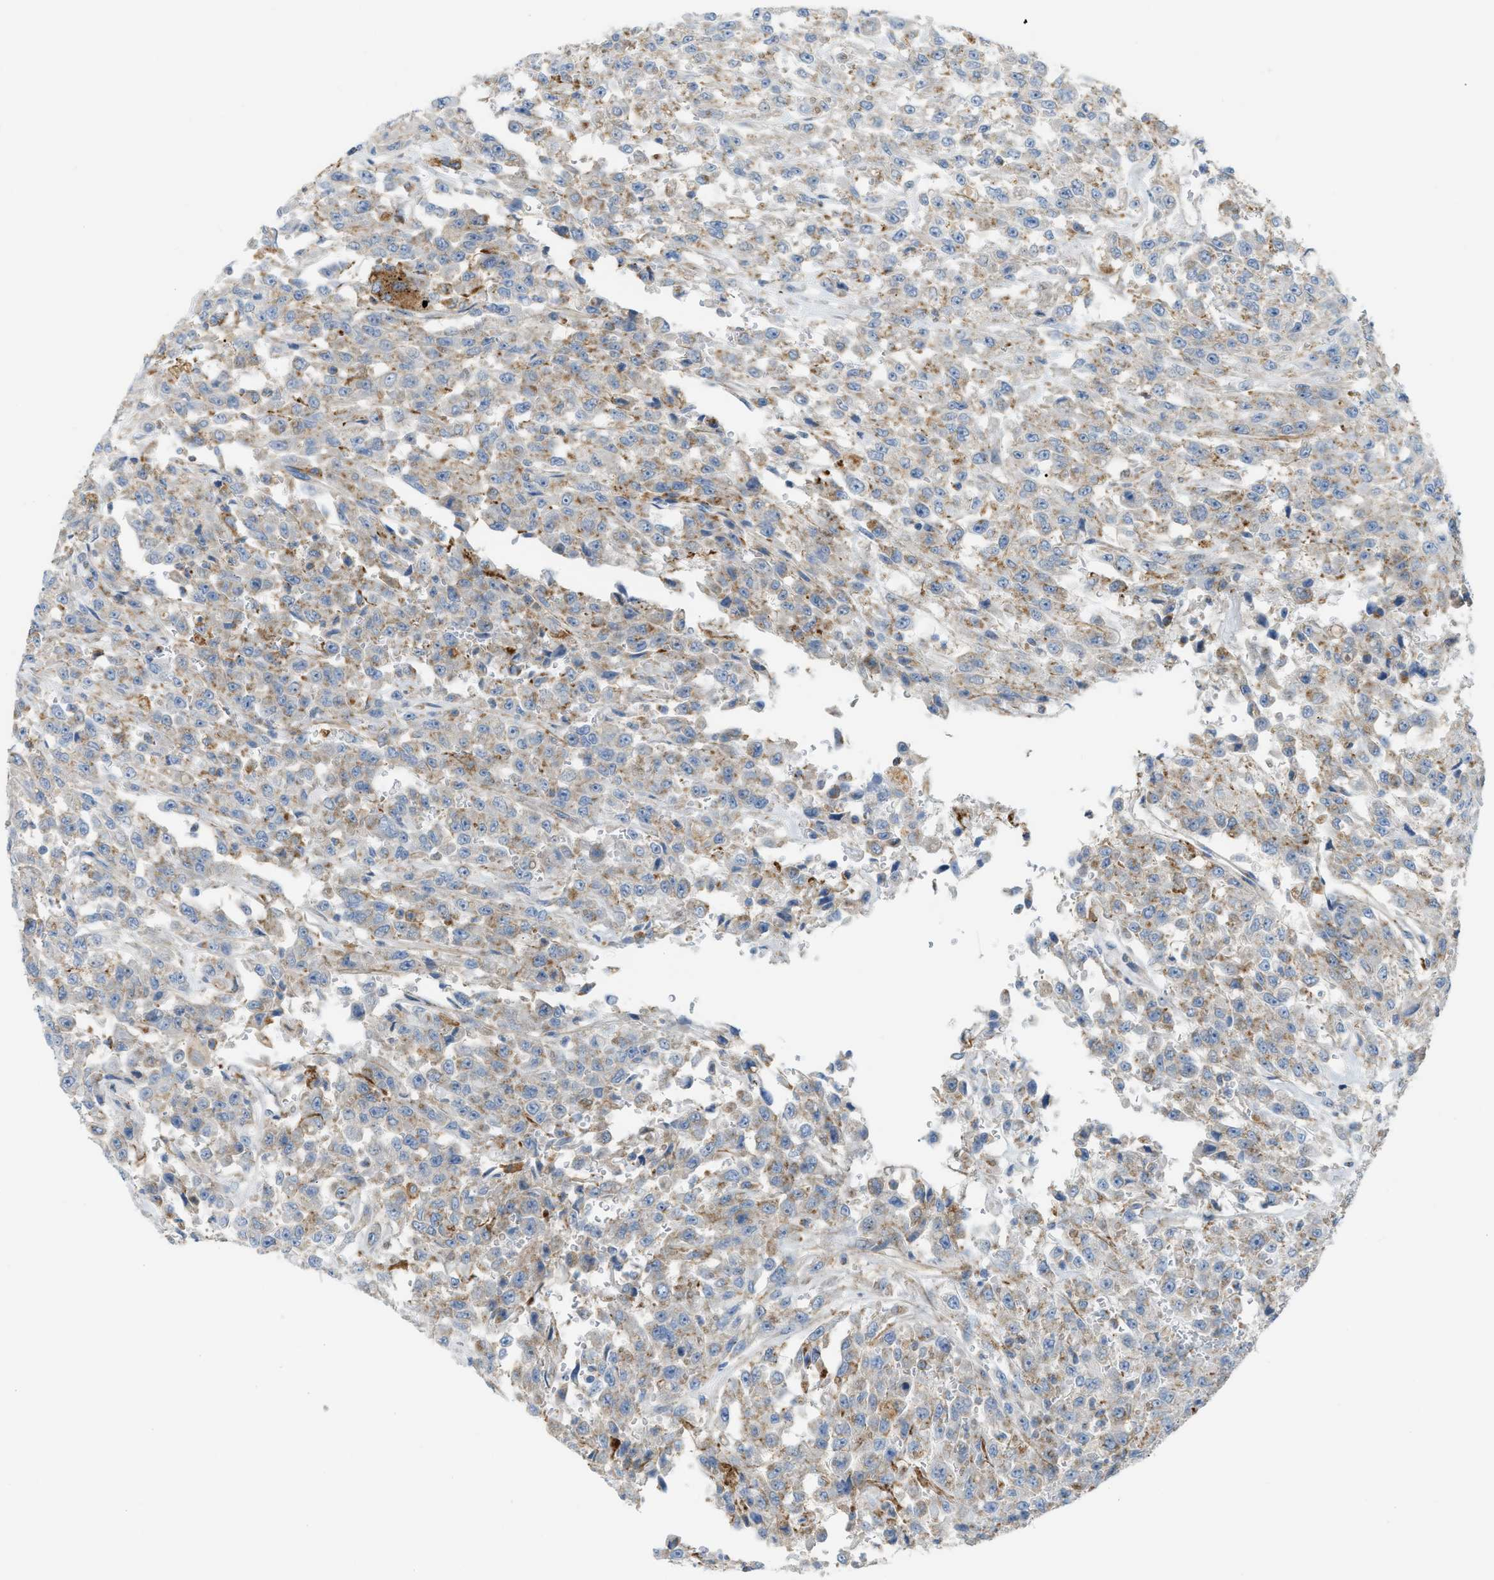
{"staining": {"intensity": "weak", "quantity": "25%-75%", "location": "cytoplasmic/membranous"}, "tissue": "urothelial cancer", "cell_type": "Tumor cells", "image_type": "cancer", "snomed": [{"axis": "morphology", "description": "Urothelial carcinoma, High grade"}, {"axis": "topography", "description": "Urinary bladder"}], "caption": "Weak cytoplasmic/membranous protein positivity is present in approximately 25%-75% of tumor cells in high-grade urothelial carcinoma. (DAB (3,3'-diaminobenzidine) = brown stain, brightfield microscopy at high magnification).", "gene": "LMBRD1", "patient": {"sex": "male", "age": 46}}